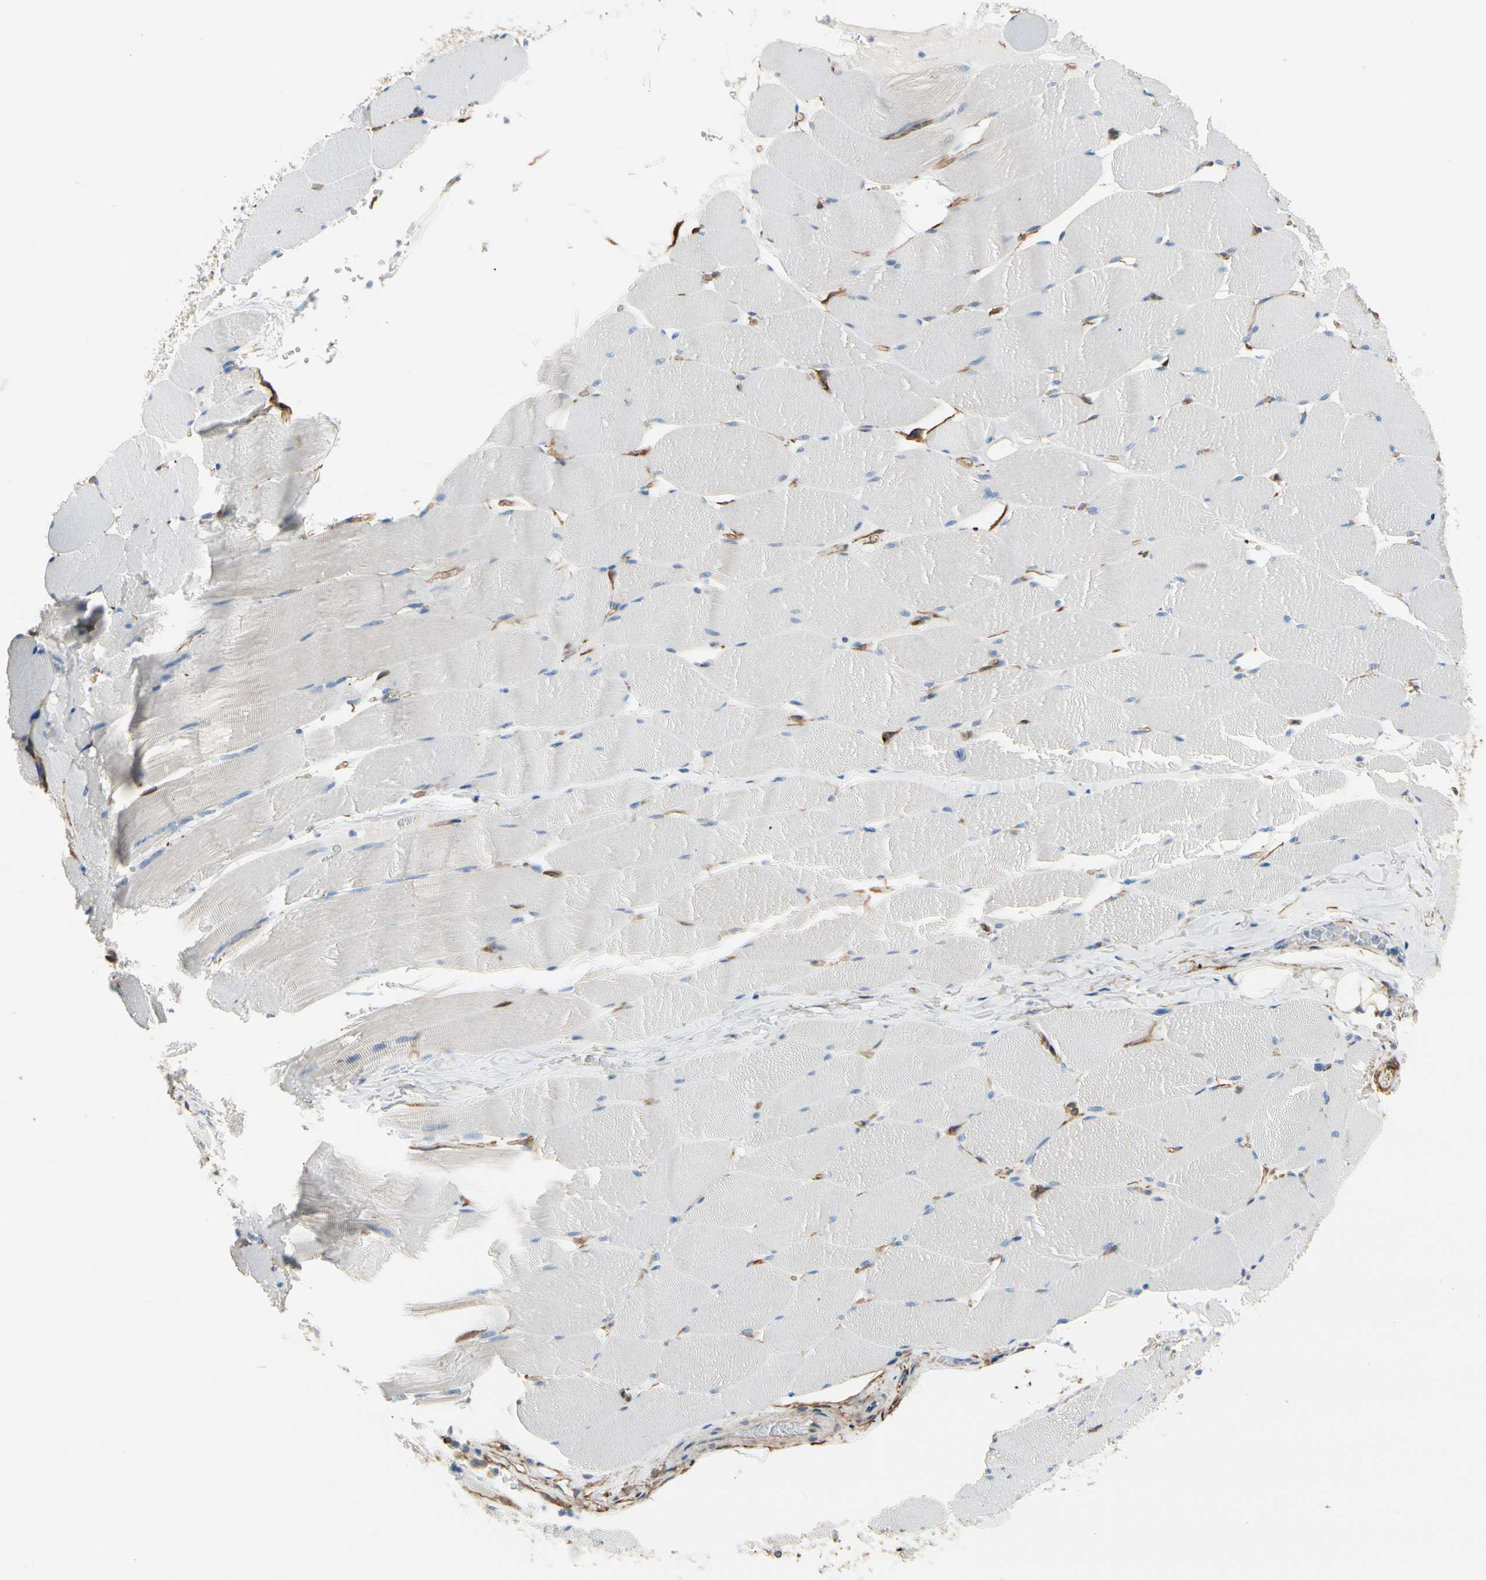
{"staining": {"intensity": "negative", "quantity": "none", "location": "none"}, "tissue": "skeletal muscle", "cell_type": "Myocytes", "image_type": "normal", "snomed": [{"axis": "morphology", "description": "Normal tissue, NOS"}, {"axis": "topography", "description": "Skeletal muscle"}], "caption": "This is an immunohistochemistry (IHC) image of unremarkable skeletal muscle. There is no staining in myocytes.", "gene": "EPB41L2", "patient": {"sex": "male", "age": 62}}